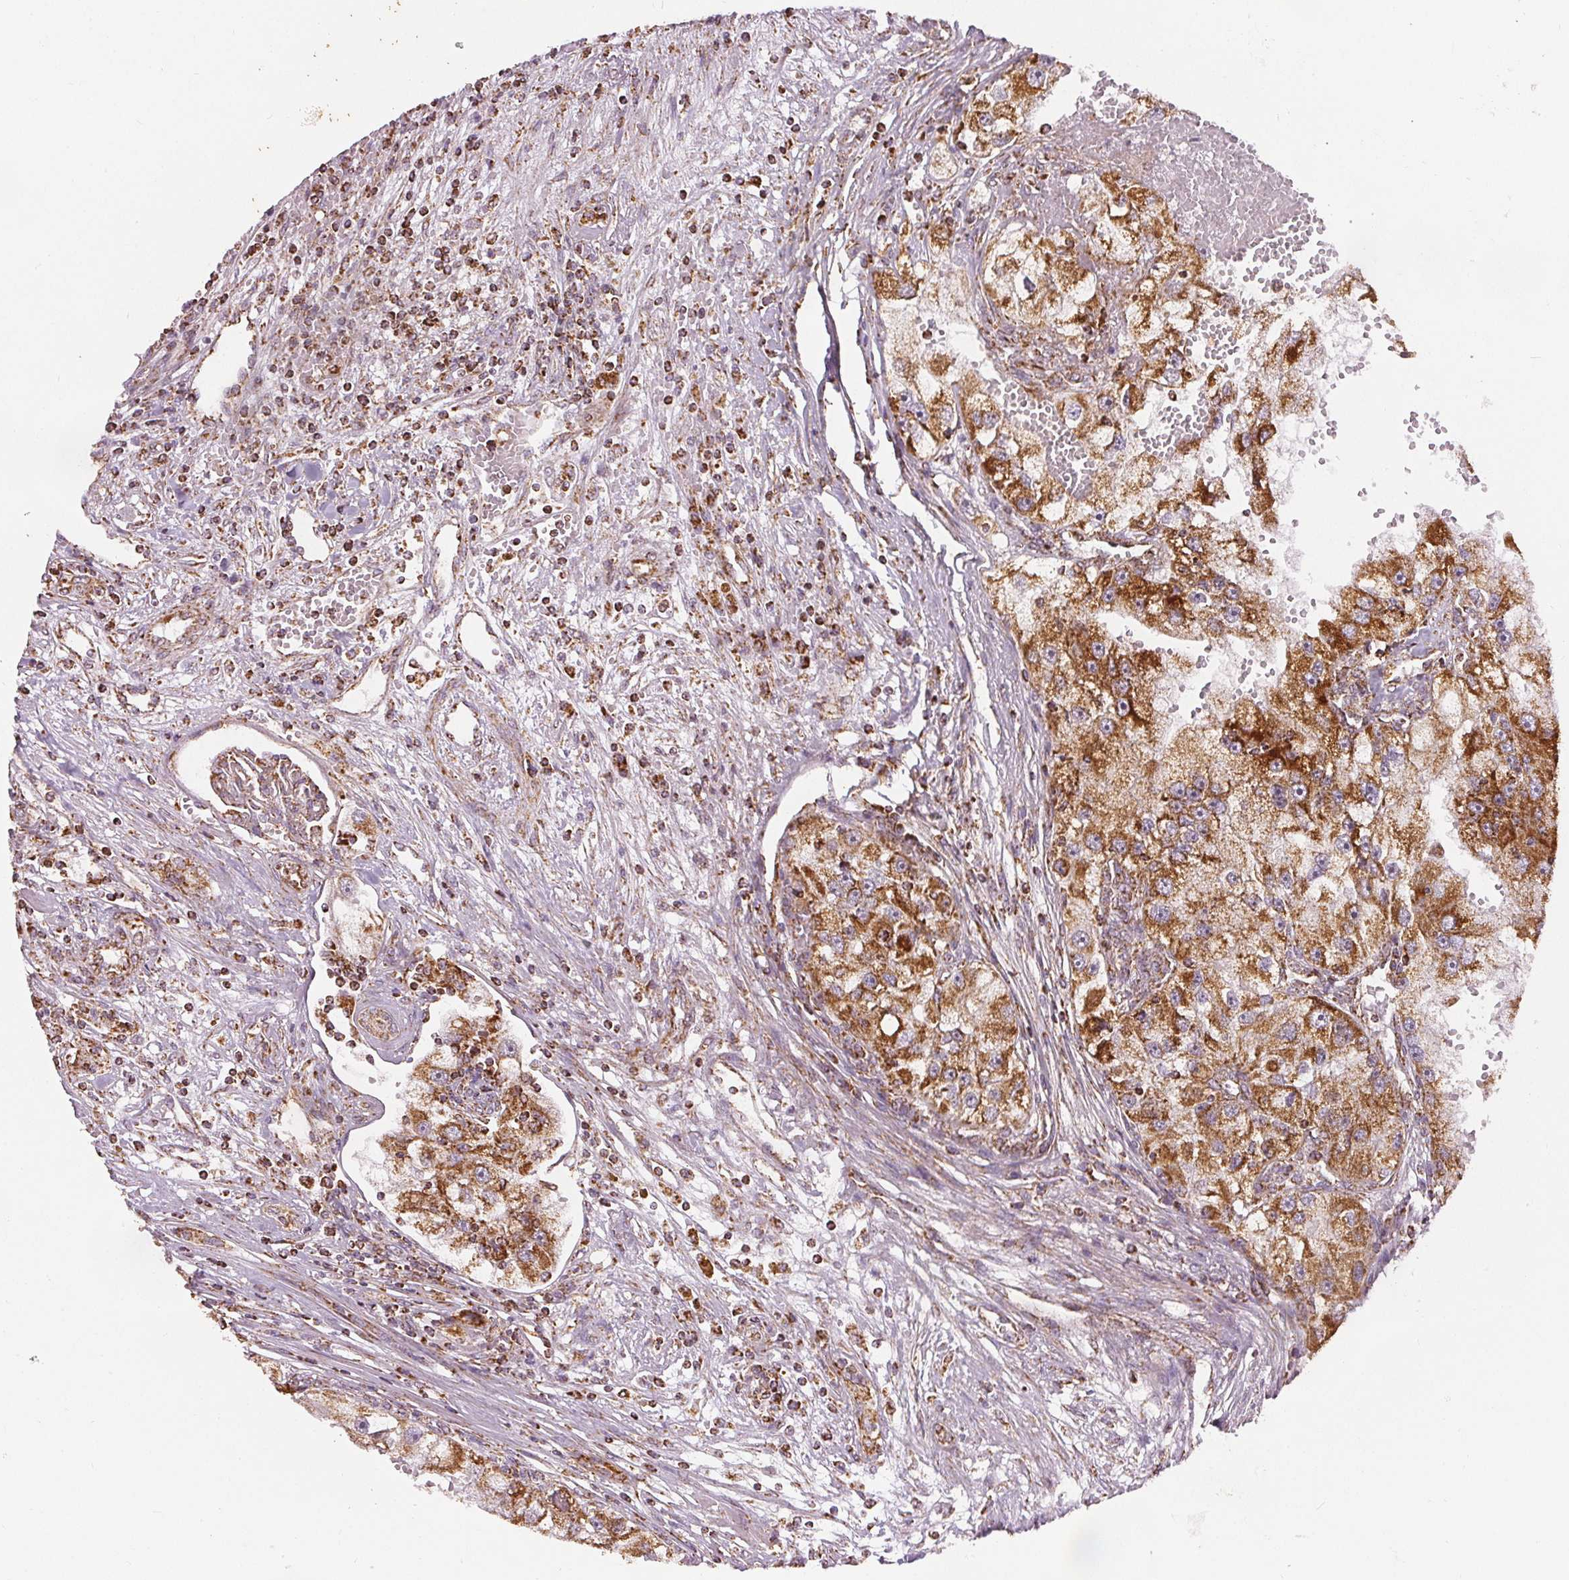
{"staining": {"intensity": "moderate", "quantity": ">75%", "location": "cytoplasmic/membranous"}, "tissue": "renal cancer", "cell_type": "Tumor cells", "image_type": "cancer", "snomed": [{"axis": "morphology", "description": "Adenocarcinoma, NOS"}, {"axis": "topography", "description": "Kidney"}], "caption": "IHC histopathology image of neoplastic tissue: renal adenocarcinoma stained using IHC demonstrates medium levels of moderate protein expression localized specifically in the cytoplasmic/membranous of tumor cells, appearing as a cytoplasmic/membranous brown color.", "gene": "SDHB", "patient": {"sex": "male", "age": 63}}